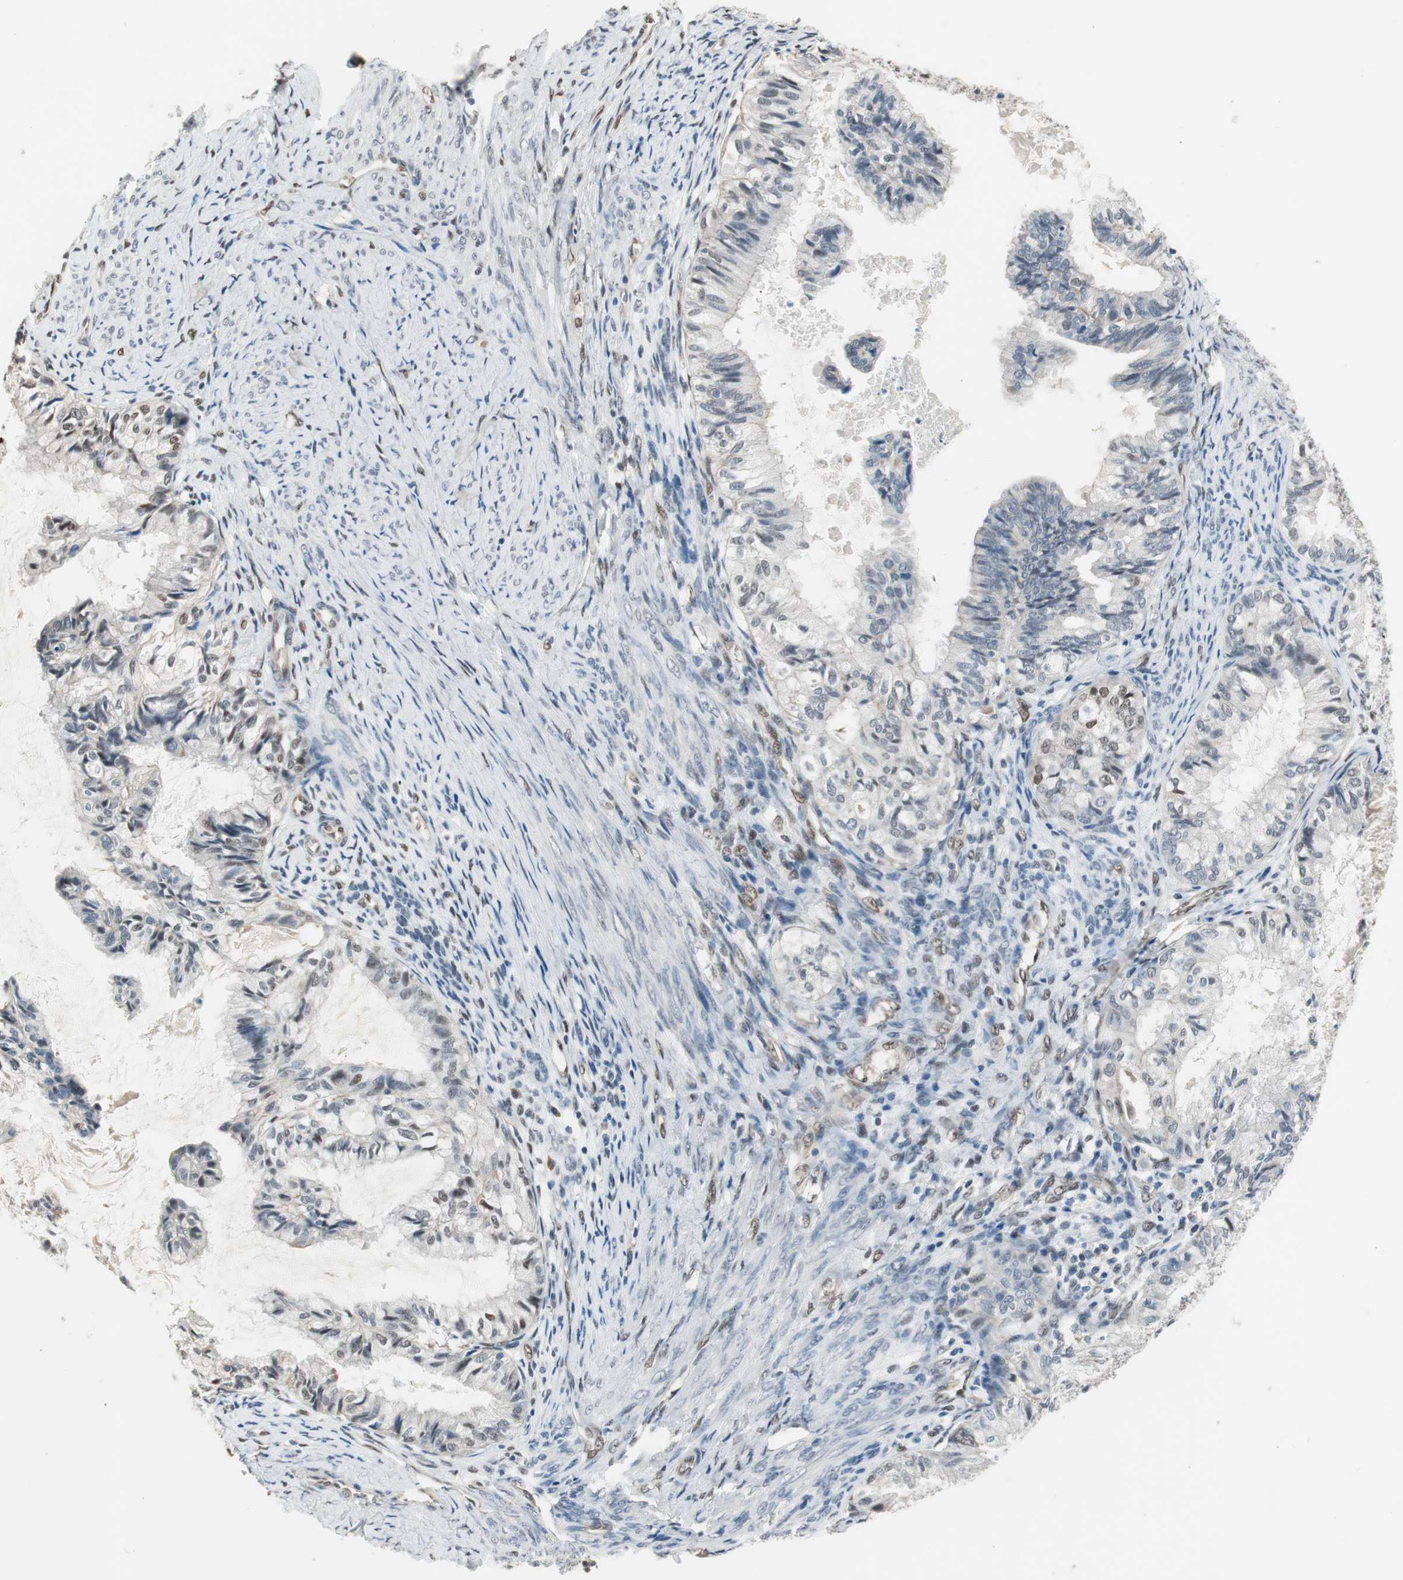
{"staining": {"intensity": "negative", "quantity": "none", "location": "none"}, "tissue": "cervical cancer", "cell_type": "Tumor cells", "image_type": "cancer", "snomed": [{"axis": "morphology", "description": "Normal tissue, NOS"}, {"axis": "morphology", "description": "Adenocarcinoma, NOS"}, {"axis": "topography", "description": "Cervix"}, {"axis": "topography", "description": "Endometrium"}], "caption": "Protein analysis of cervical adenocarcinoma exhibits no significant expression in tumor cells. (Brightfield microscopy of DAB immunohistochemistry at high magnification).", "gene": "PML", "patient": {"sex": "female", "age": 86}}